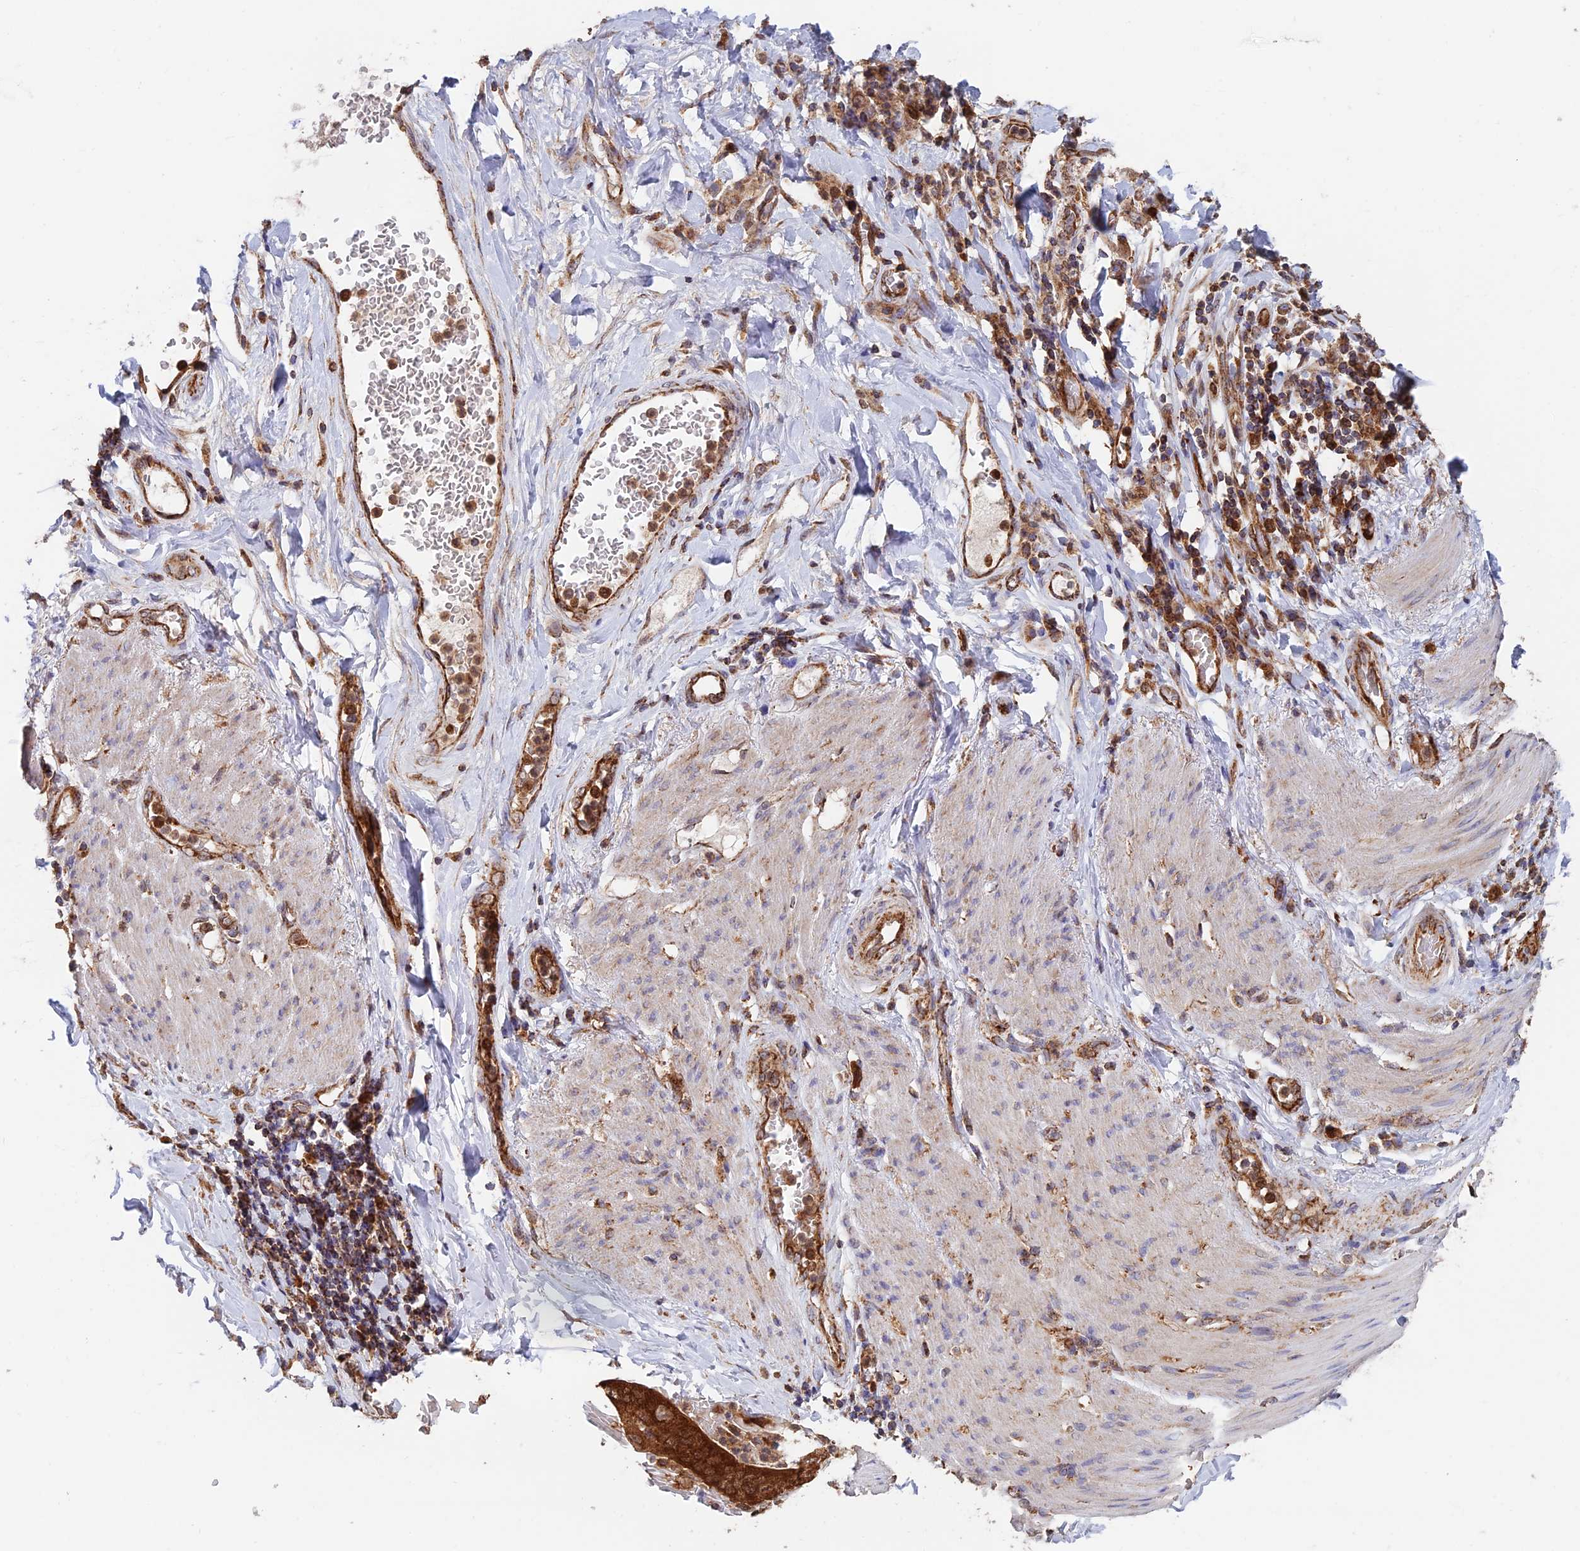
{"staining": {"intensity": "moderate", "quantity": ">75%", "location": "cytoplasmic/membranous"}, "tissue": "stomach cancer", "cell_type": "Tumor cells", "image_type": "cancer", "snomed": [{"axis": "morphology", "description": "Adenocarcinoma, NOS"}, {"axis": "topography", "description": "Stomach"}], "caption": "Immunohistochemical staining of stomach cancer (adenocarcinoma) shows medium levels of moderate cytoplasmic/membranous expression in approximately >75% of tumor cells. (brown staining indicates protein expression, while blue staining denotes nuclei).", "gene": "DTYMK", "patient": {"sex": "female", "age": 73}}